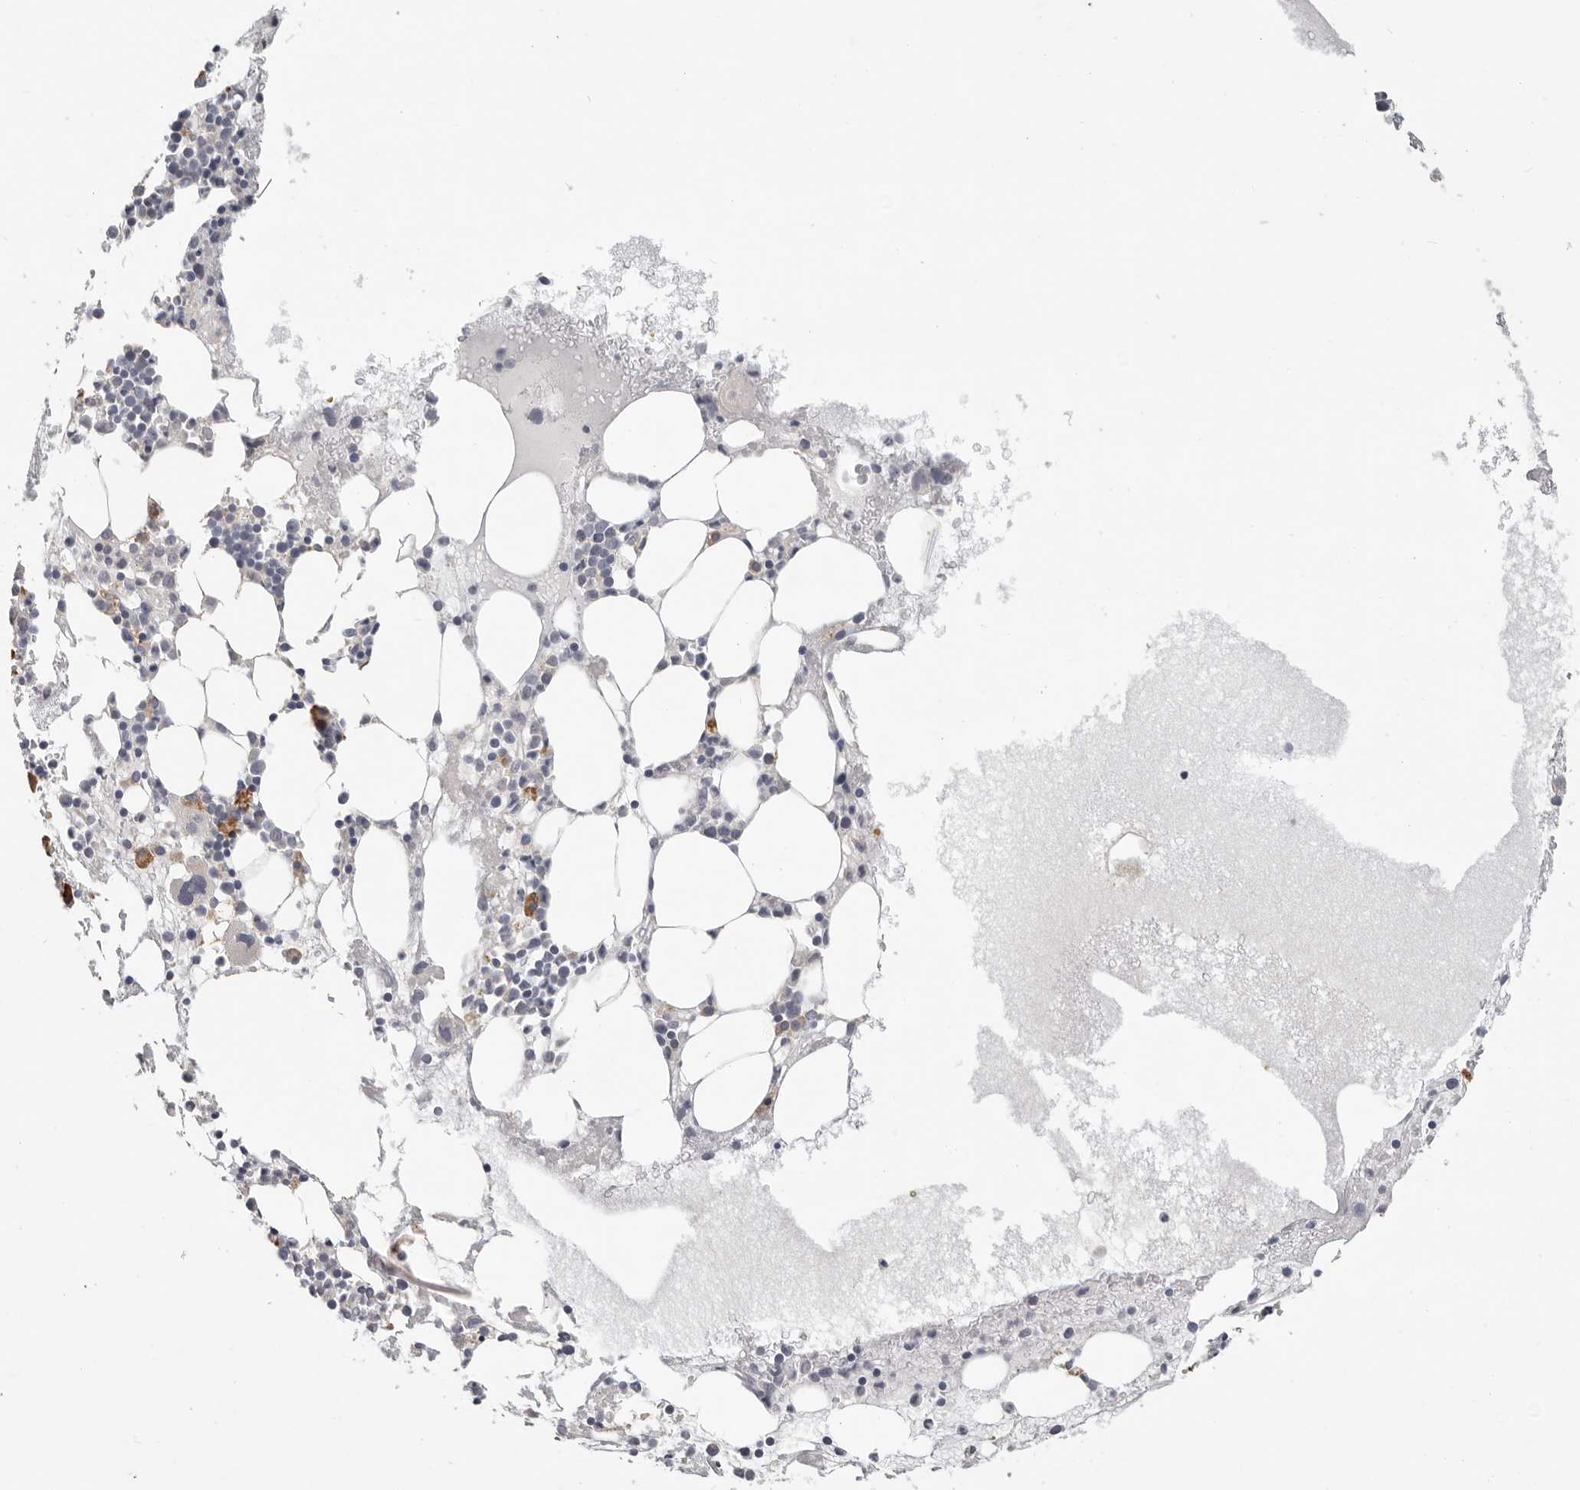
{"staining": {"intensity": "strong", "quantity": "<25%", "location": "cytoplasmic/membranous"}, "tissue": "bone marrow", "cell_type": "Hematopoietic cells", "image_type": "normal", "snomed": [{"axis": "morphology", "description": "Normal tissue, NOS"}, {"axis": "topography", "description": "Bone marrow"}], "caption": "A micrograph of bone marrow stained for a protein displays strong cytoplasmic/membranous brown staining in hematopoietic cells.", "gene": "WDR77", "patient": {"sex": "female", "age": 52}}